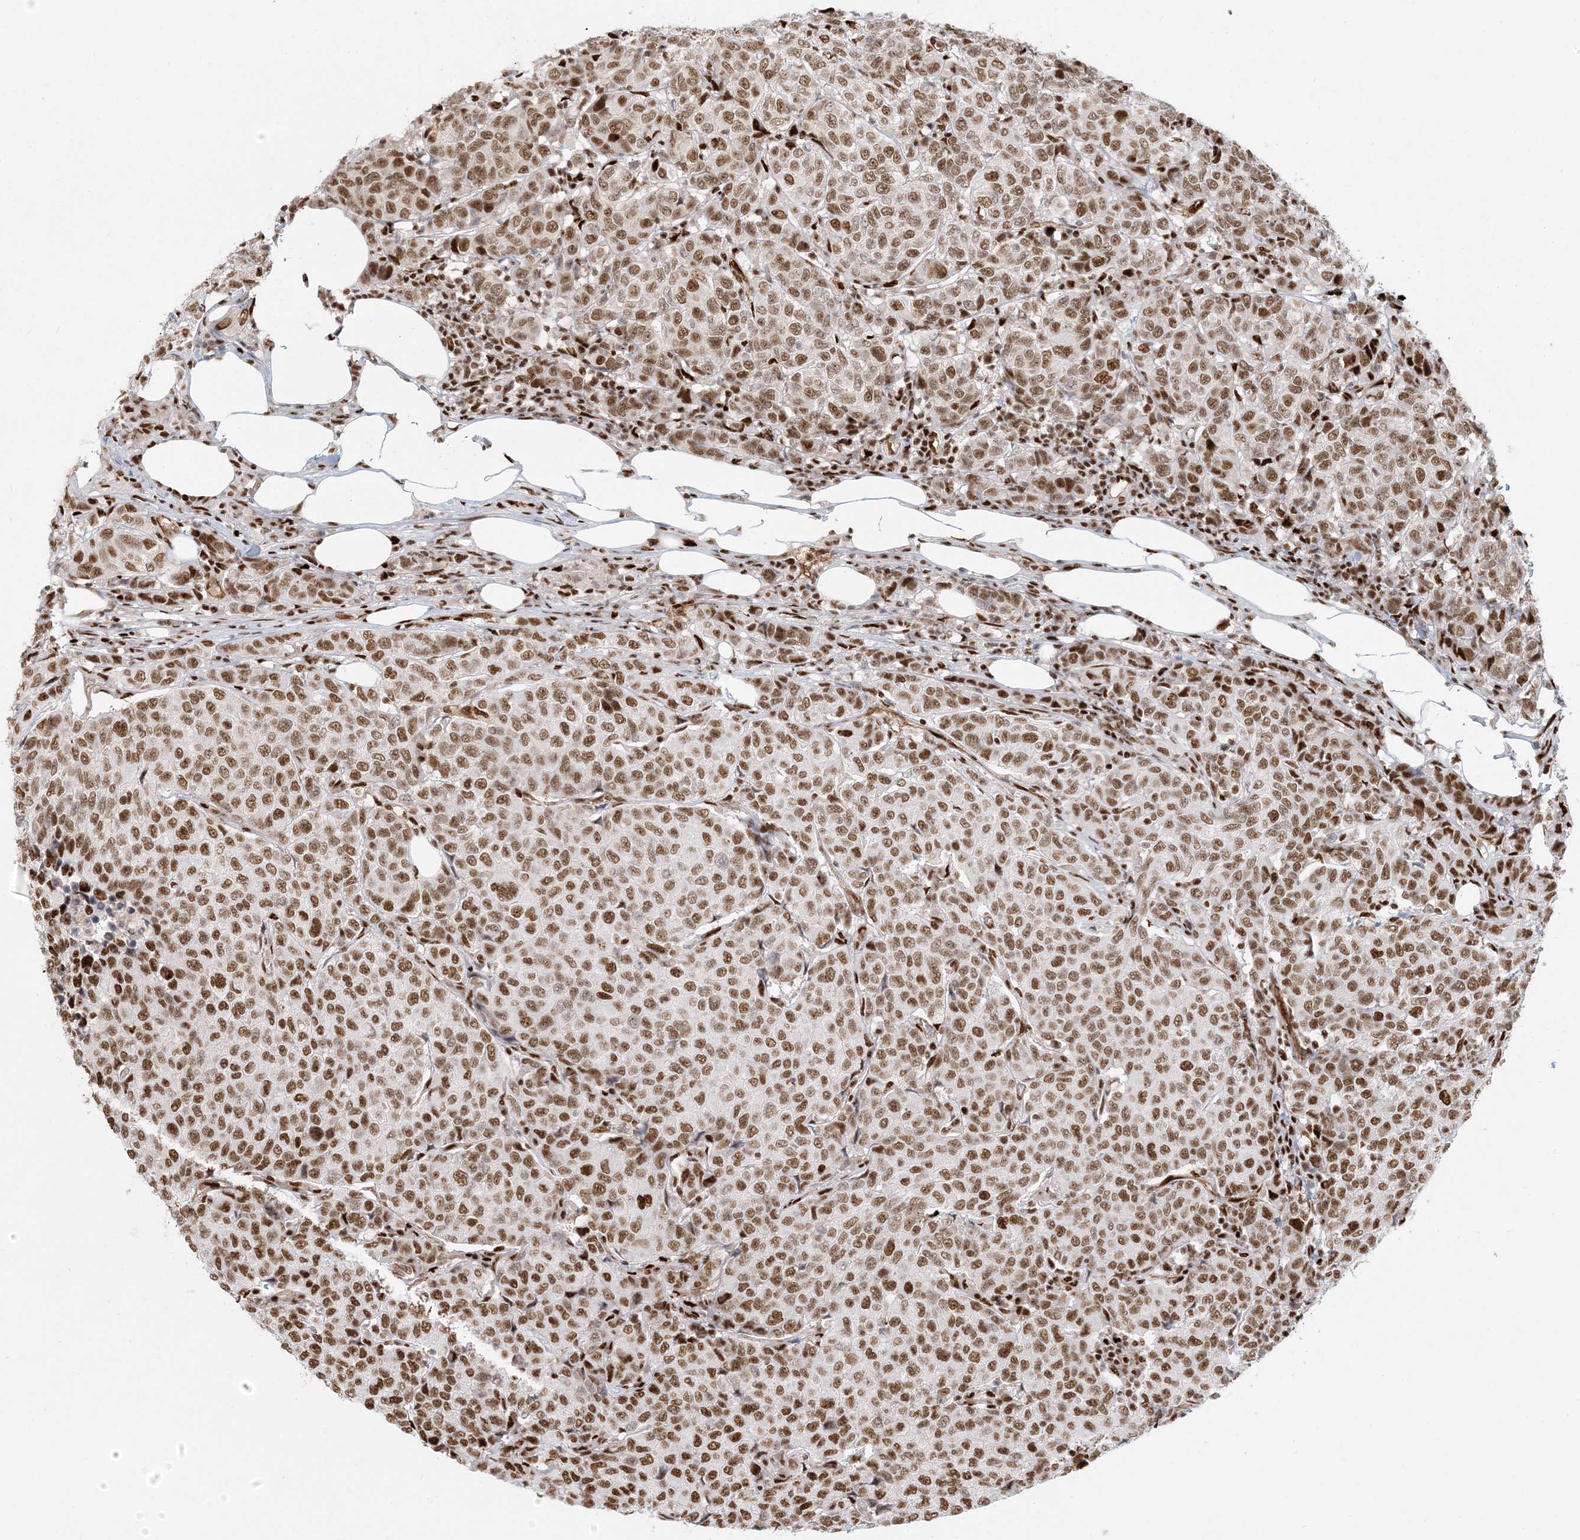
{"staining": {"intensity": "moderate", "quantity": ">75%", "location": "nuclear"}, "tissue": "breast cancer", "cell_type": "Tumor cells", "image_type": "cancer", "snomed": [{"axis": "morphology", "description": "Duct carcinoma"}, {"axis": "topography", "description": "Breast"}], "caption": "IHC image of breast intraductal carcinoma stained for a protein (brown), which exhibits medium levels of moderate nuclear expression in about >75% of tumor cells.", "gene": "CKS2", "patient": {"sex": "female", "age": 55}}